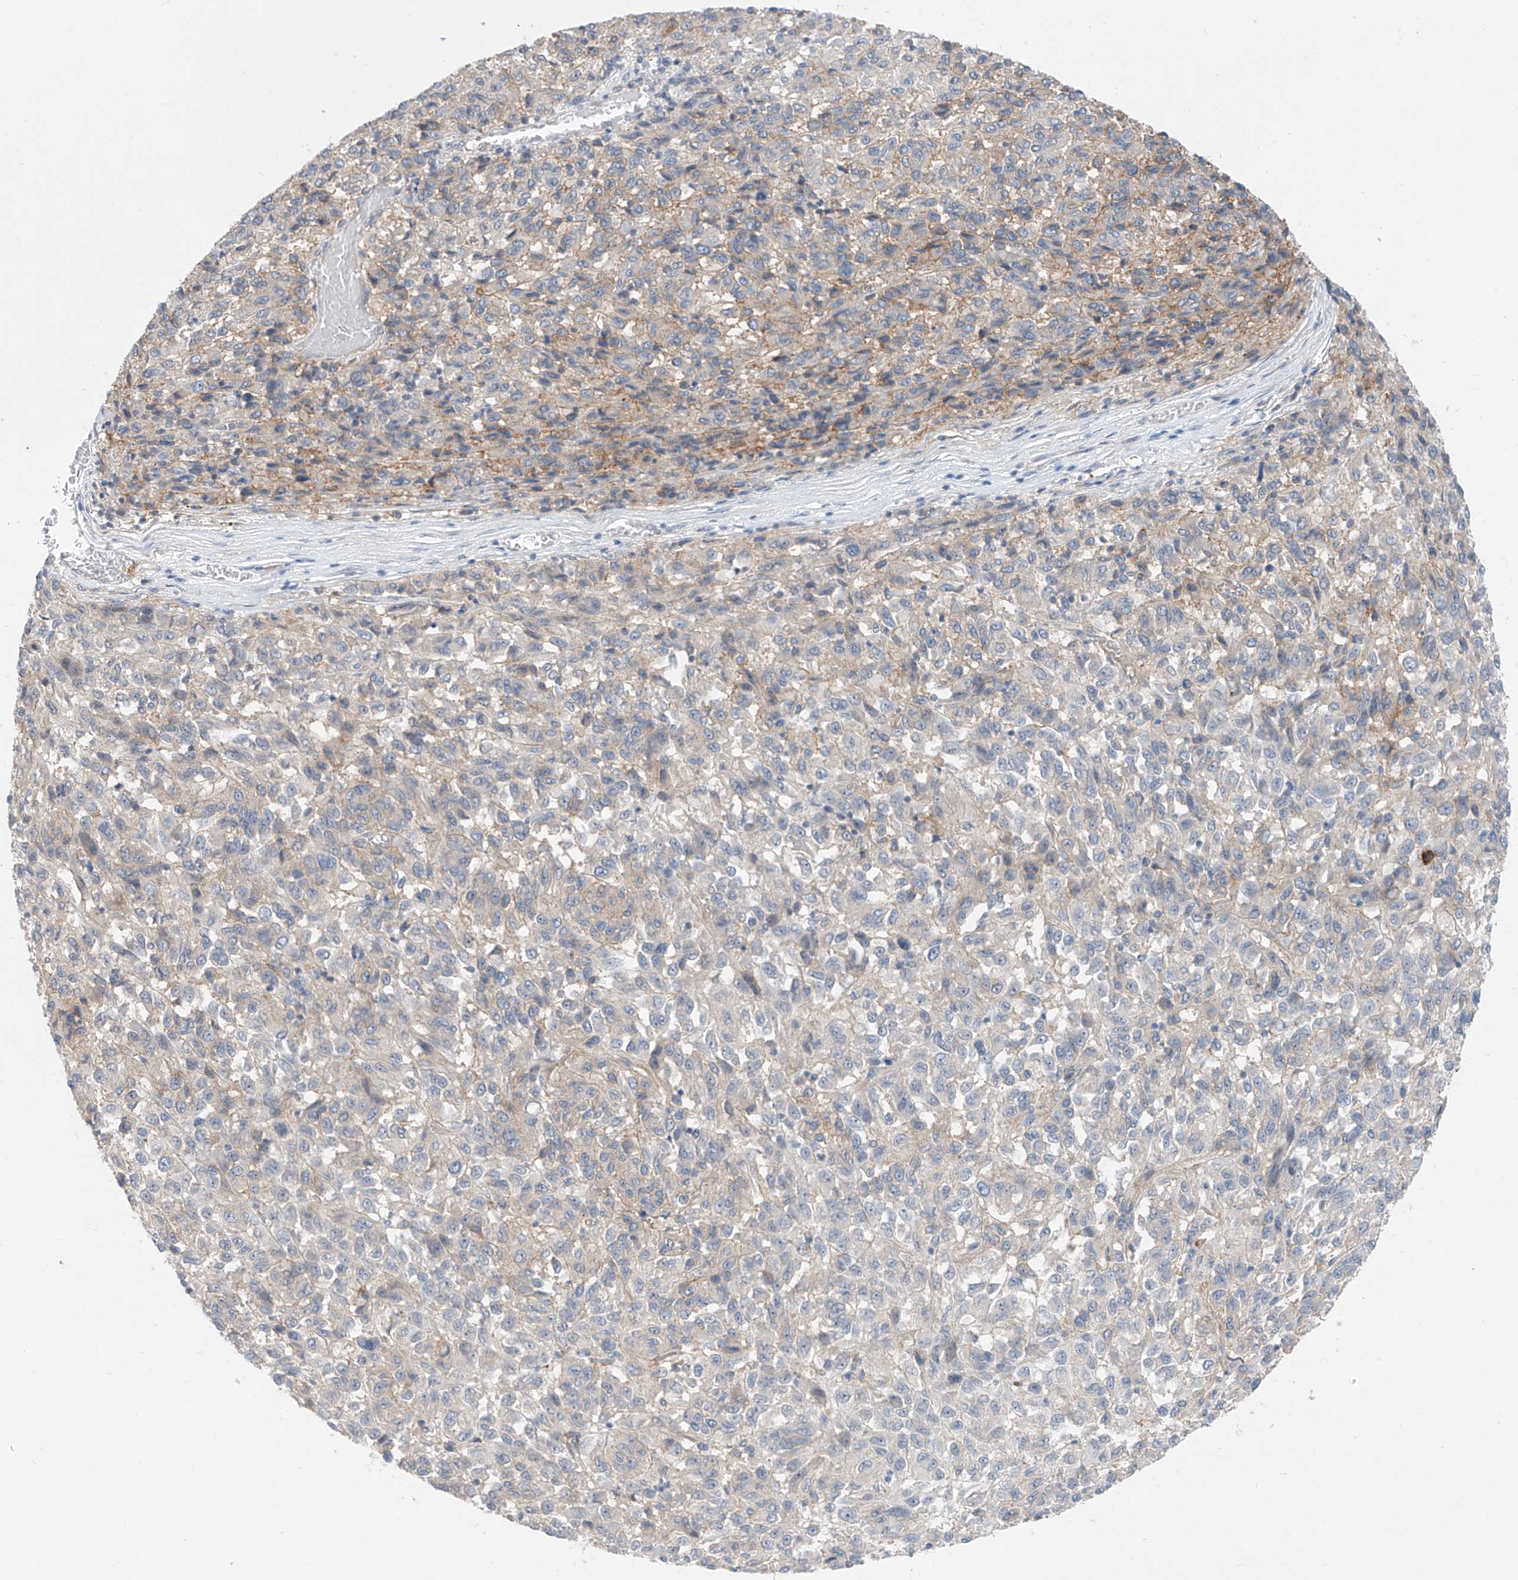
{"staining": {"intensity": "negative", "quantity": "none", "location": "none"}, "tissue": "melanoma", "cell_type": "Tumor cells", "image_type": "cancer", "snomed": [{"axis": "morphology", "description": "Malignant melanoma, Metastatic site"}, {"axis": "topography", "description": "Lung"}], "caption": "A histopathology image of melanoma stained for a protein demonstrates no brown staining in tumor cells.", "gene": "ABLIM2", "patient": {"sex": "male", "age": 64}}